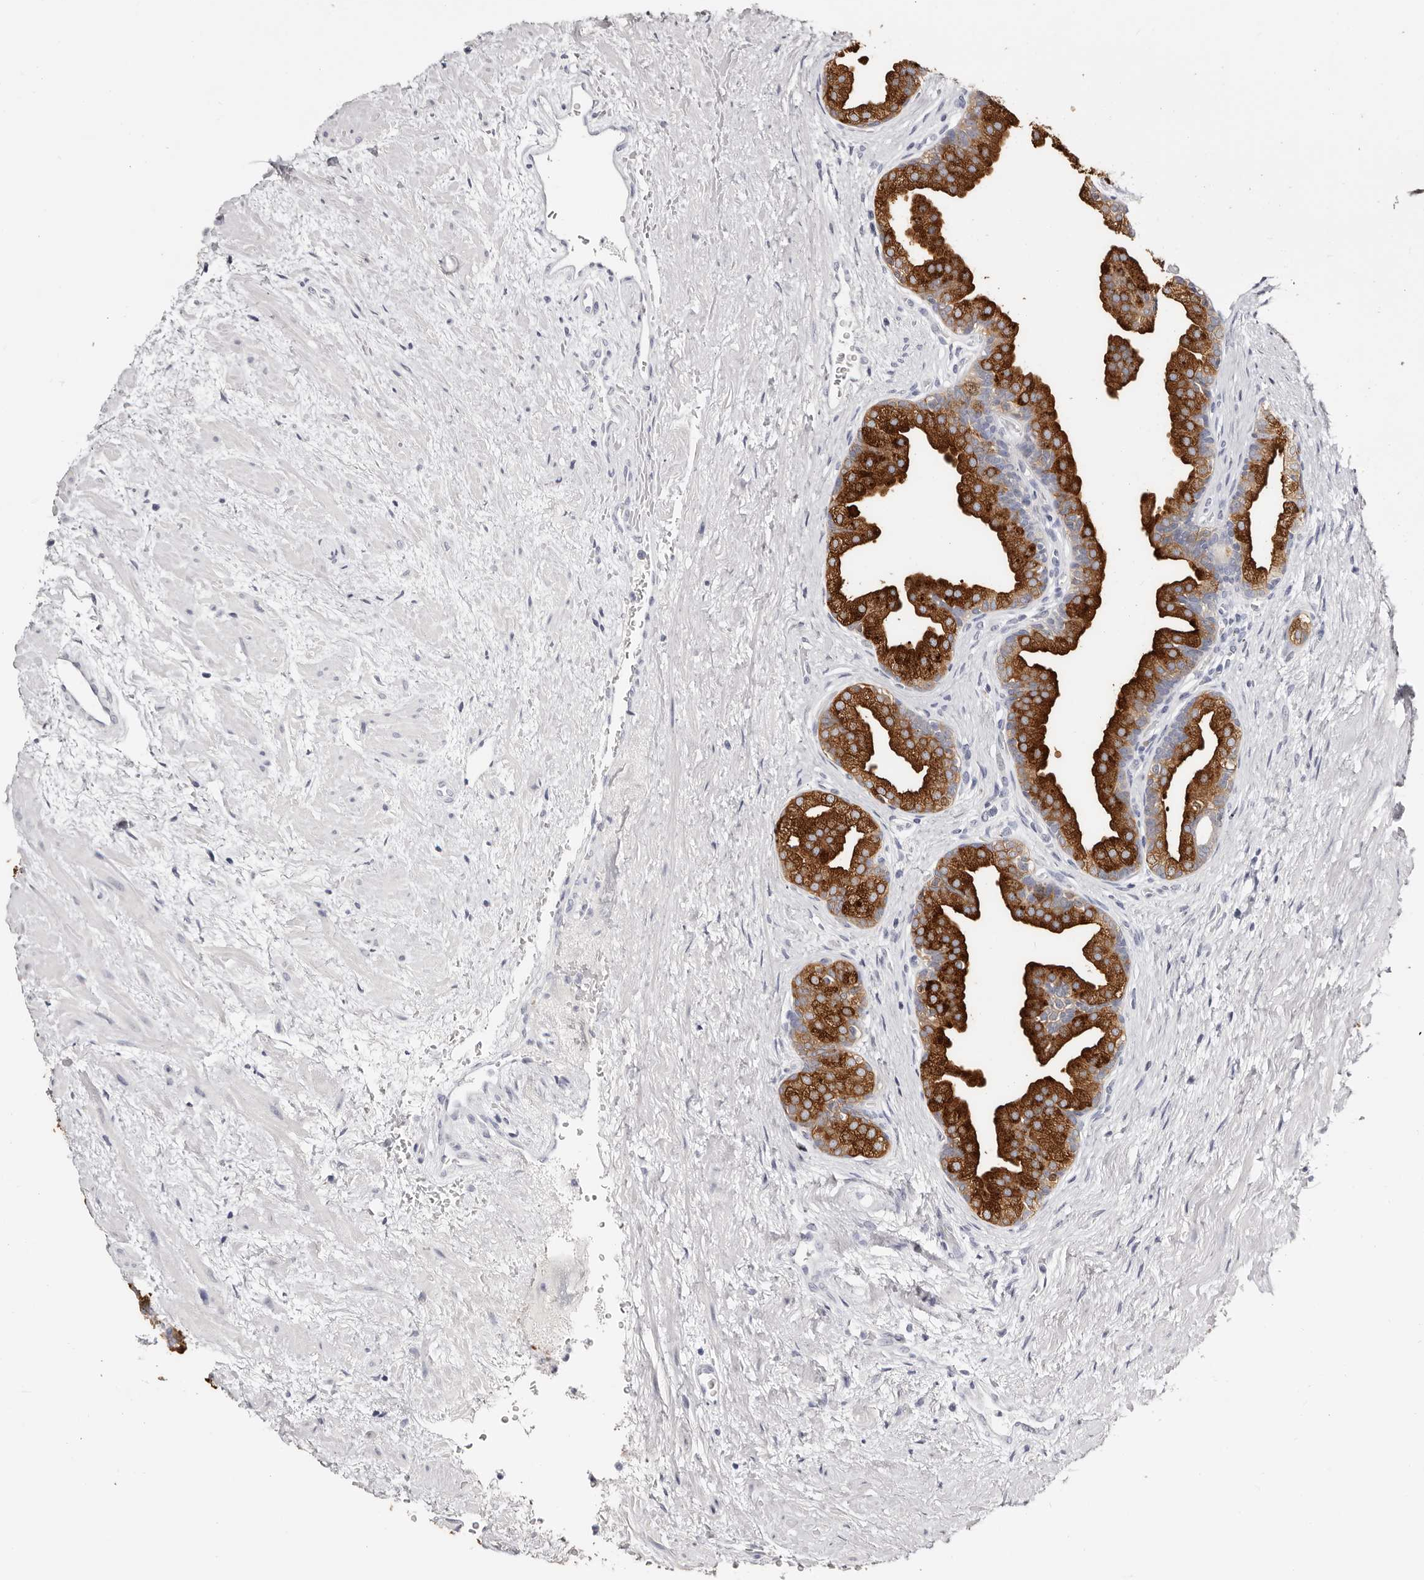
{"staining": {"intensity": "strong", "quantity": ">75%", "location": "cytoplasmic/membranous"}, "tissue": "prostate", "cell_type": "Glandular cells", "image_type": "normal", "snomed": [{"axis": "morphology", "description": "Normal tissue, NOS"}, {"axis": "topography", "description": "Prostate"}], "caption": "This histopathology image demonstrates immunohistochemistry (IHC) staining of benign human prostate, with high strong cytoplasmic/membranous expression in about >75% of glandular cells.", "gene": "AKNAD1", "patient": {"sex": "male", "age": 48}}